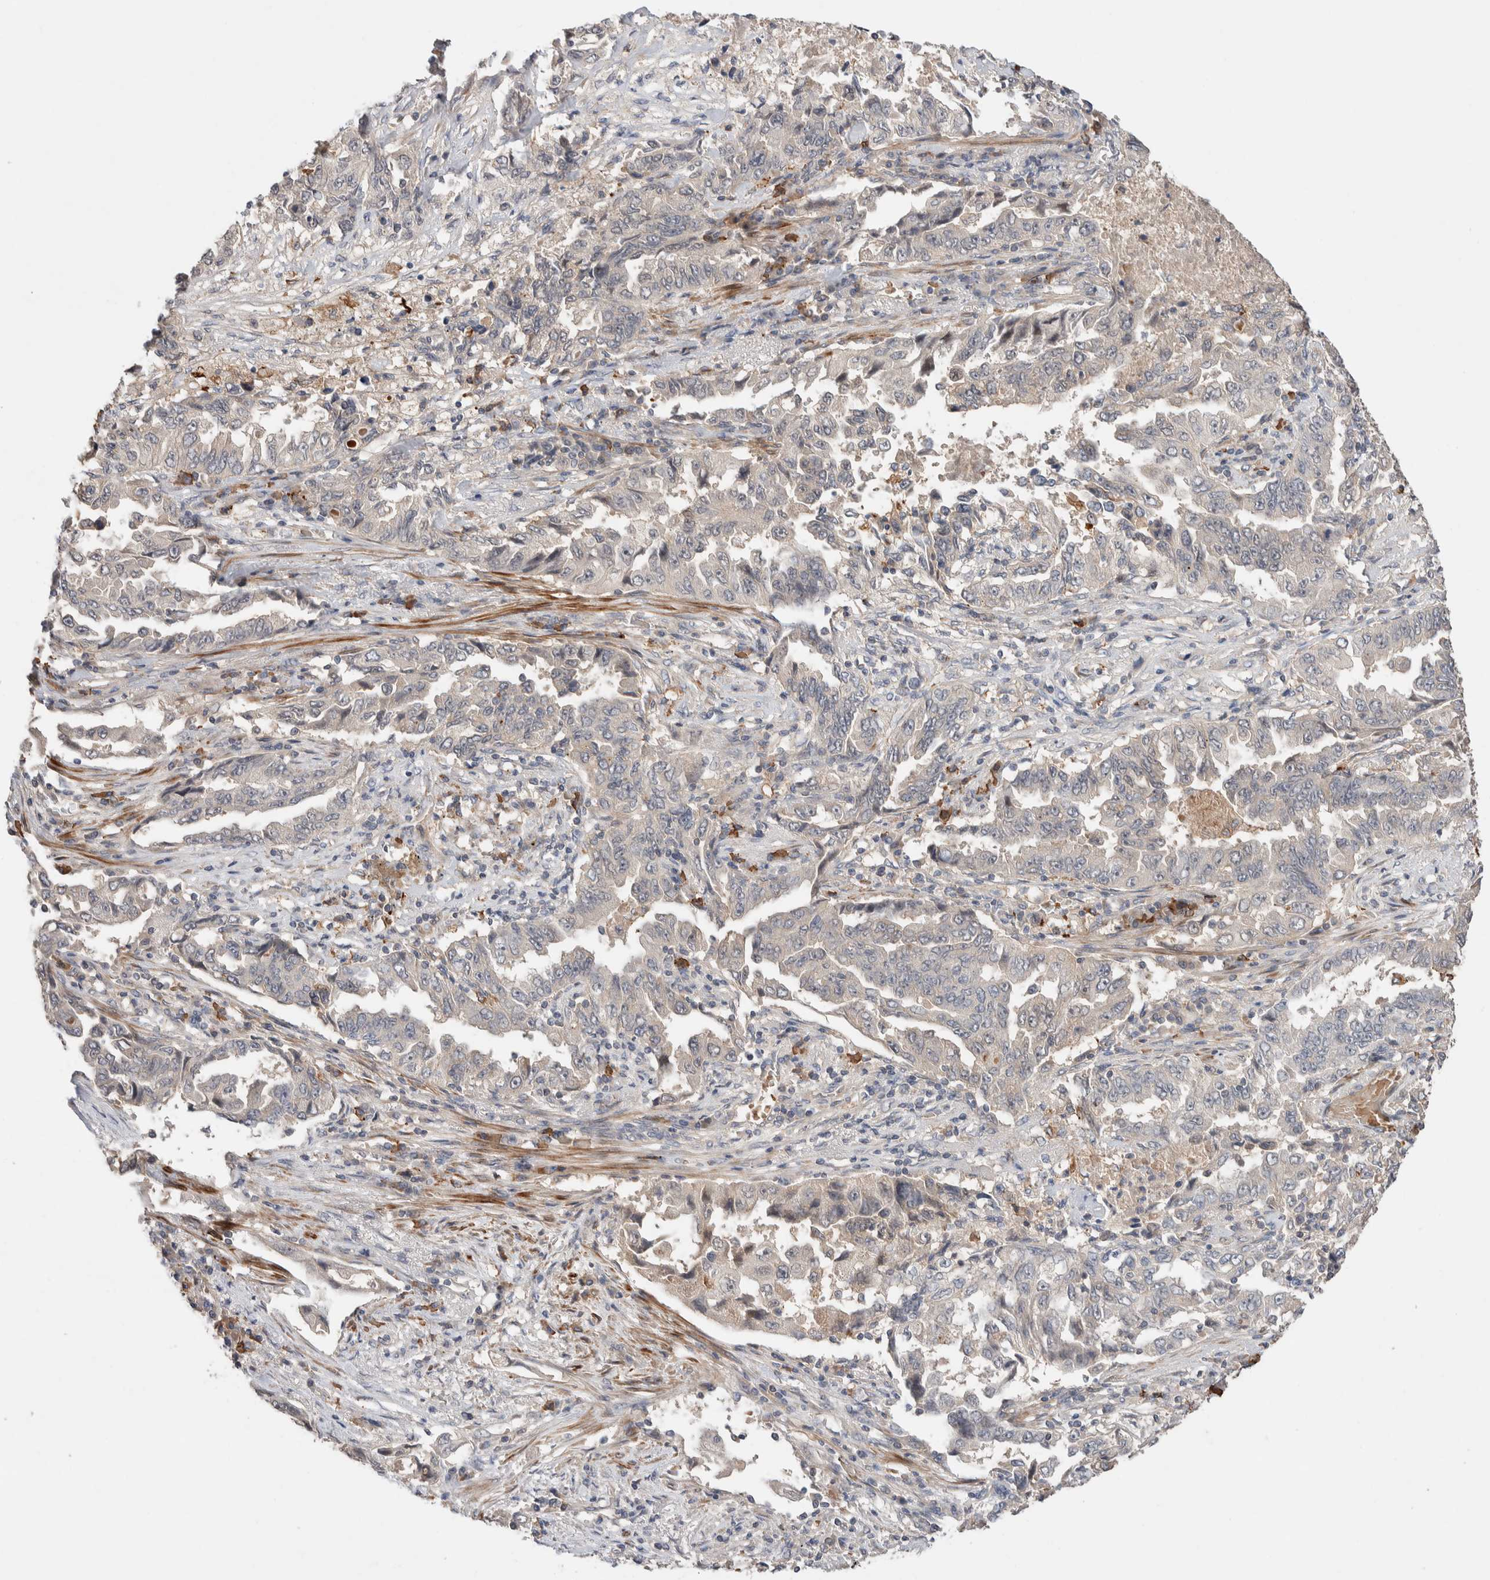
{"staining": {"intensity": "negative", "quantity": "none", "location": "none"}, "tissue": "lung cancer", "cell_type": "Tumor cells", "image_type": "cancer", "snomed": [{"axis": "morphology", "description": "Adenocarcinoma, NOS"}, {"axis": "topography", "description": "Lung"}], "caption": "This micrograph is of lung cancer (adenocarcinoma) stained with immunohistochemistry (IHC) to label a protein in brown with the nuclei are counter-stained blue. There is no positivity in tumor cells.", "gene": "WDR91", "patient": {"sex": "female", "age": 51}}